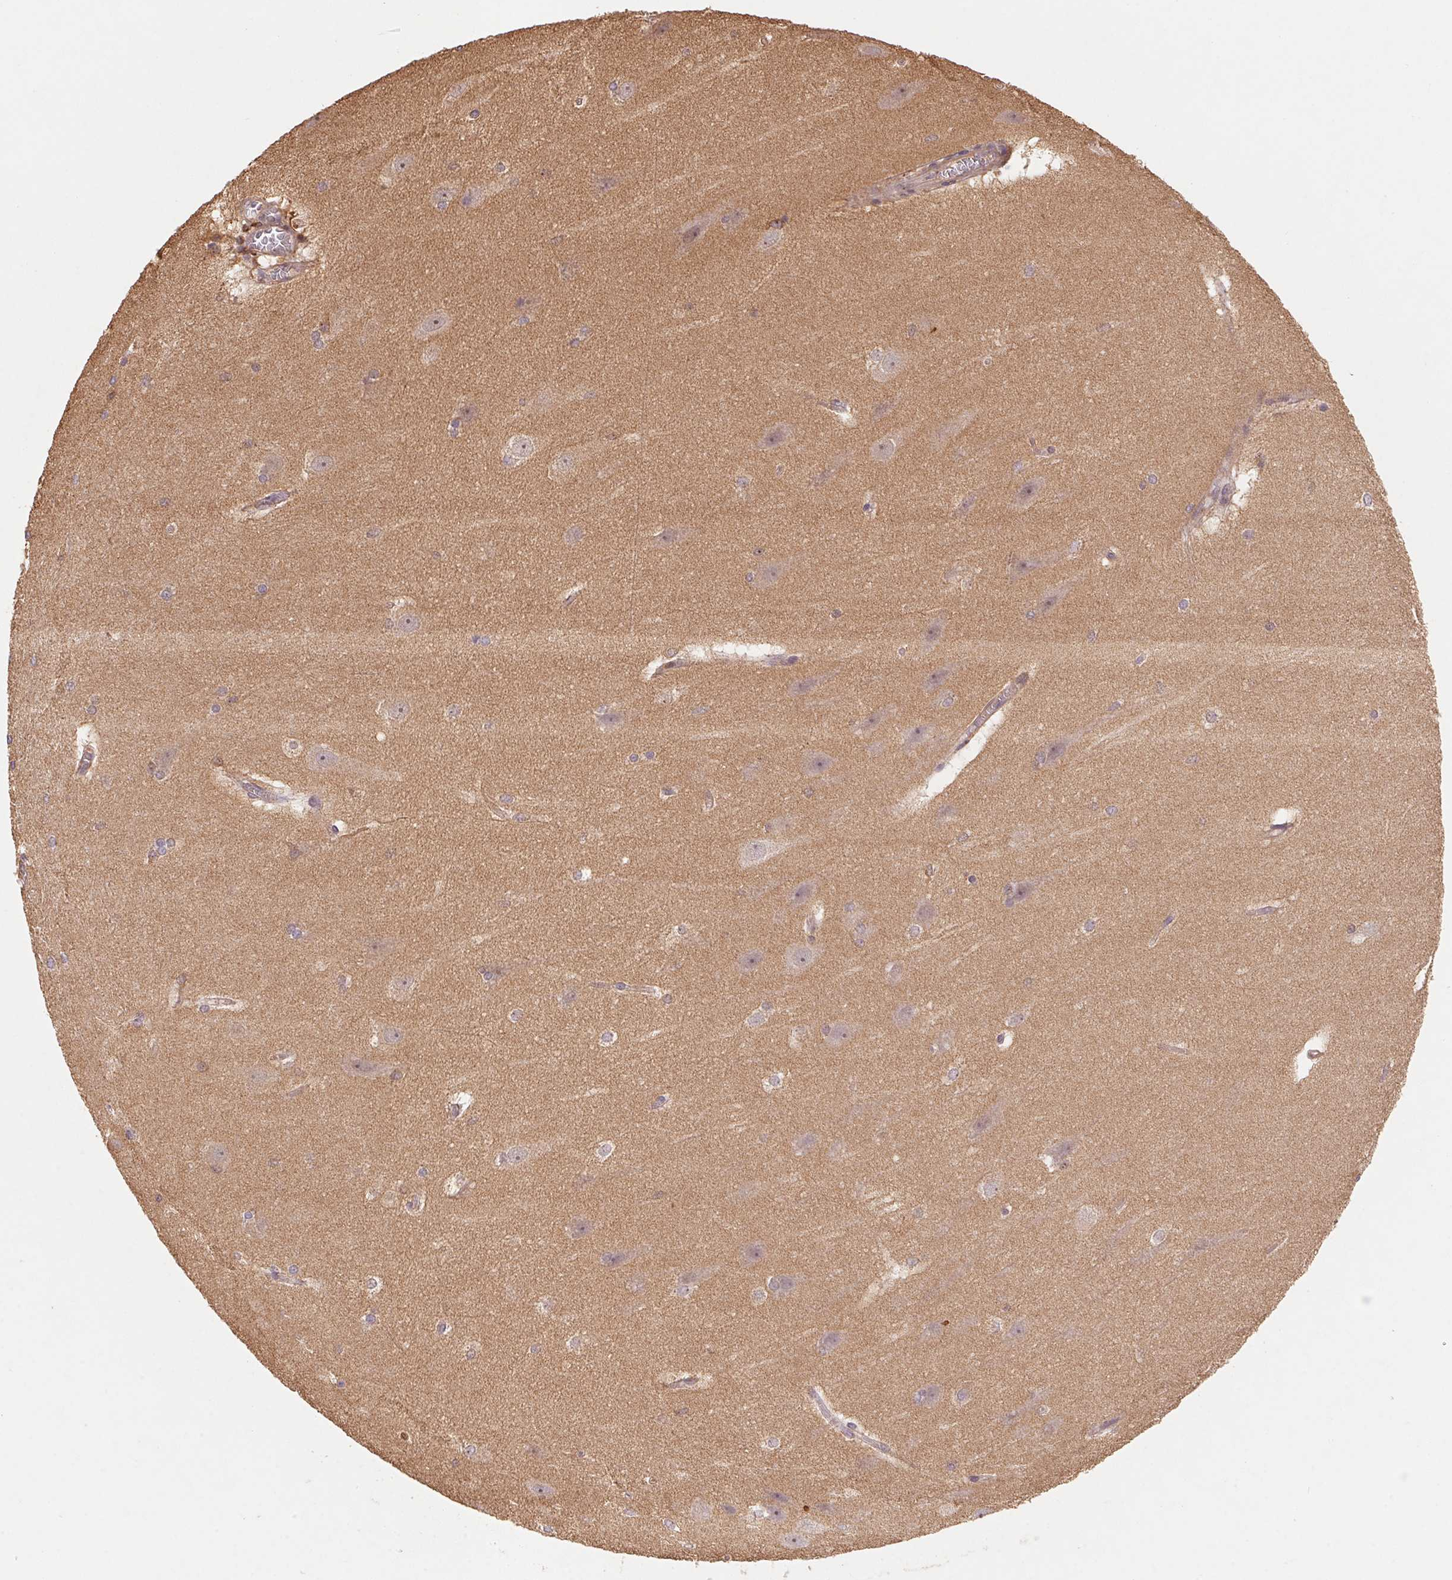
{"staining": {"intensity": "weak", "quantity": "25%-75%", "location": "cytoplasmic/membranous"}, "tissue": "hippocampus", "cell_type": "Glial cells", "image_type": "normal", "snomed": [{"axis": "morphology", "description": "Normal tissue, NOS"}, {"axis": "topography", "description": "Cerebral cortex"}, {"axis": "topography", "description": "Hippocampus"}], "caption": "About 25%-75% of glial cells in unremarkable human hippocampus show weak cytoplasmic/membranous protein expression as visualized by brown immunohistochemical staining.", "gene": "ATG10", "patient": {"sex": "female", "age": 19}}